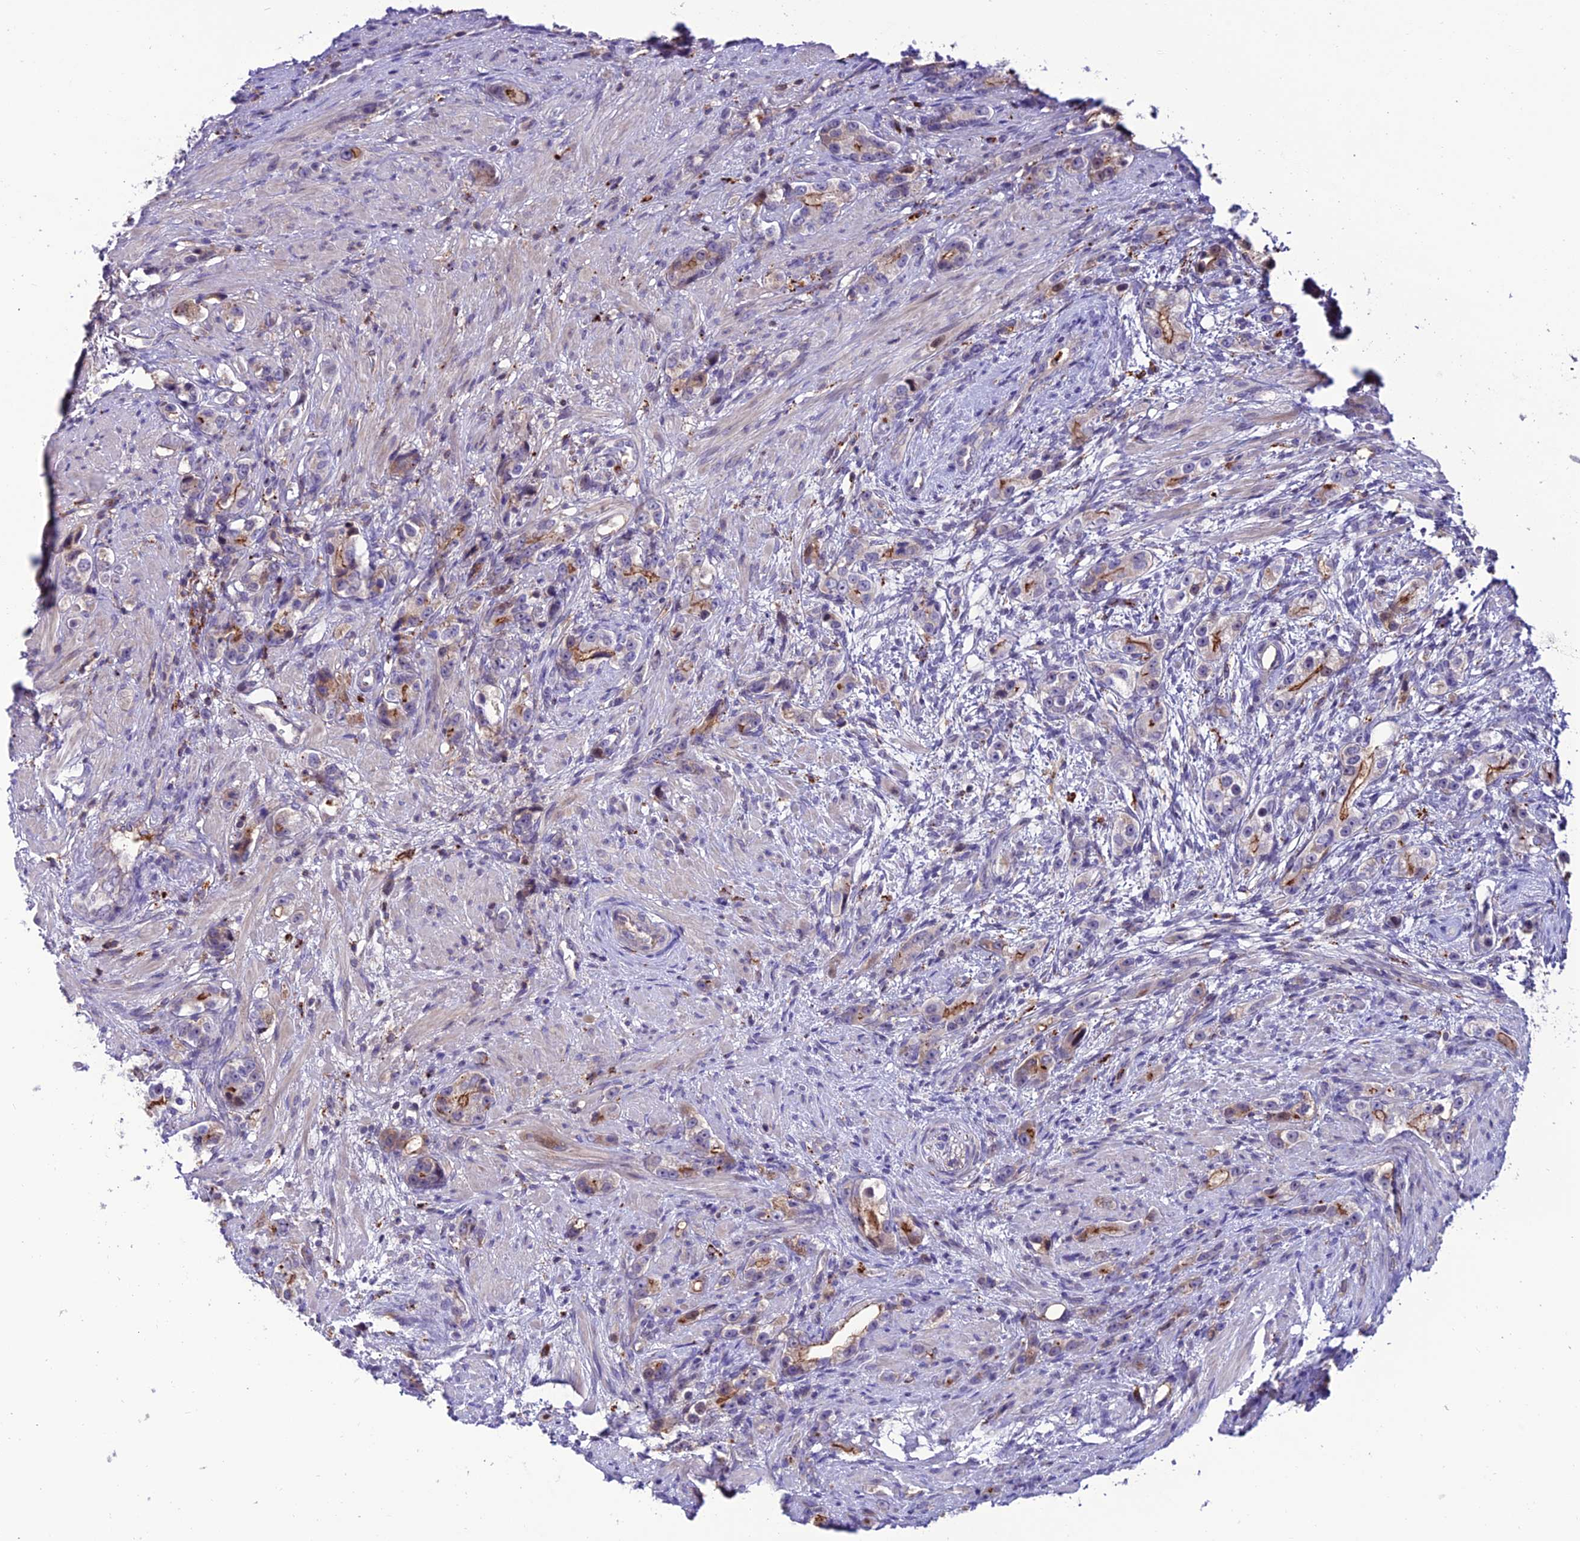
{"staining": {"intensity": "moderate", "quantity": "<25%", "location": "cytoplasmic/membranous"}, "tissue": "prostate cancer", "cell_type": "Tumor cells", "image_type": "cancer", "snomed": [{"axis": "morphology", "description": "Adenocarcinoma, High grade"}, {"axis": "topography", "description": "Prostate"}], "caption": "Protein staining reveals moderate cytoplasmic/membranous expression in about <25% of tumor cells in prostate high-grade adenocarcinoma. The staining is performed using DAB (3,3'-diaminobenzidine) brown chromogen to label protein expression. The nuclei are counter-stained blue using hematoxylin.", "gene": "ARHGEF18", "patient": {"sex": "male", "age": 63}}